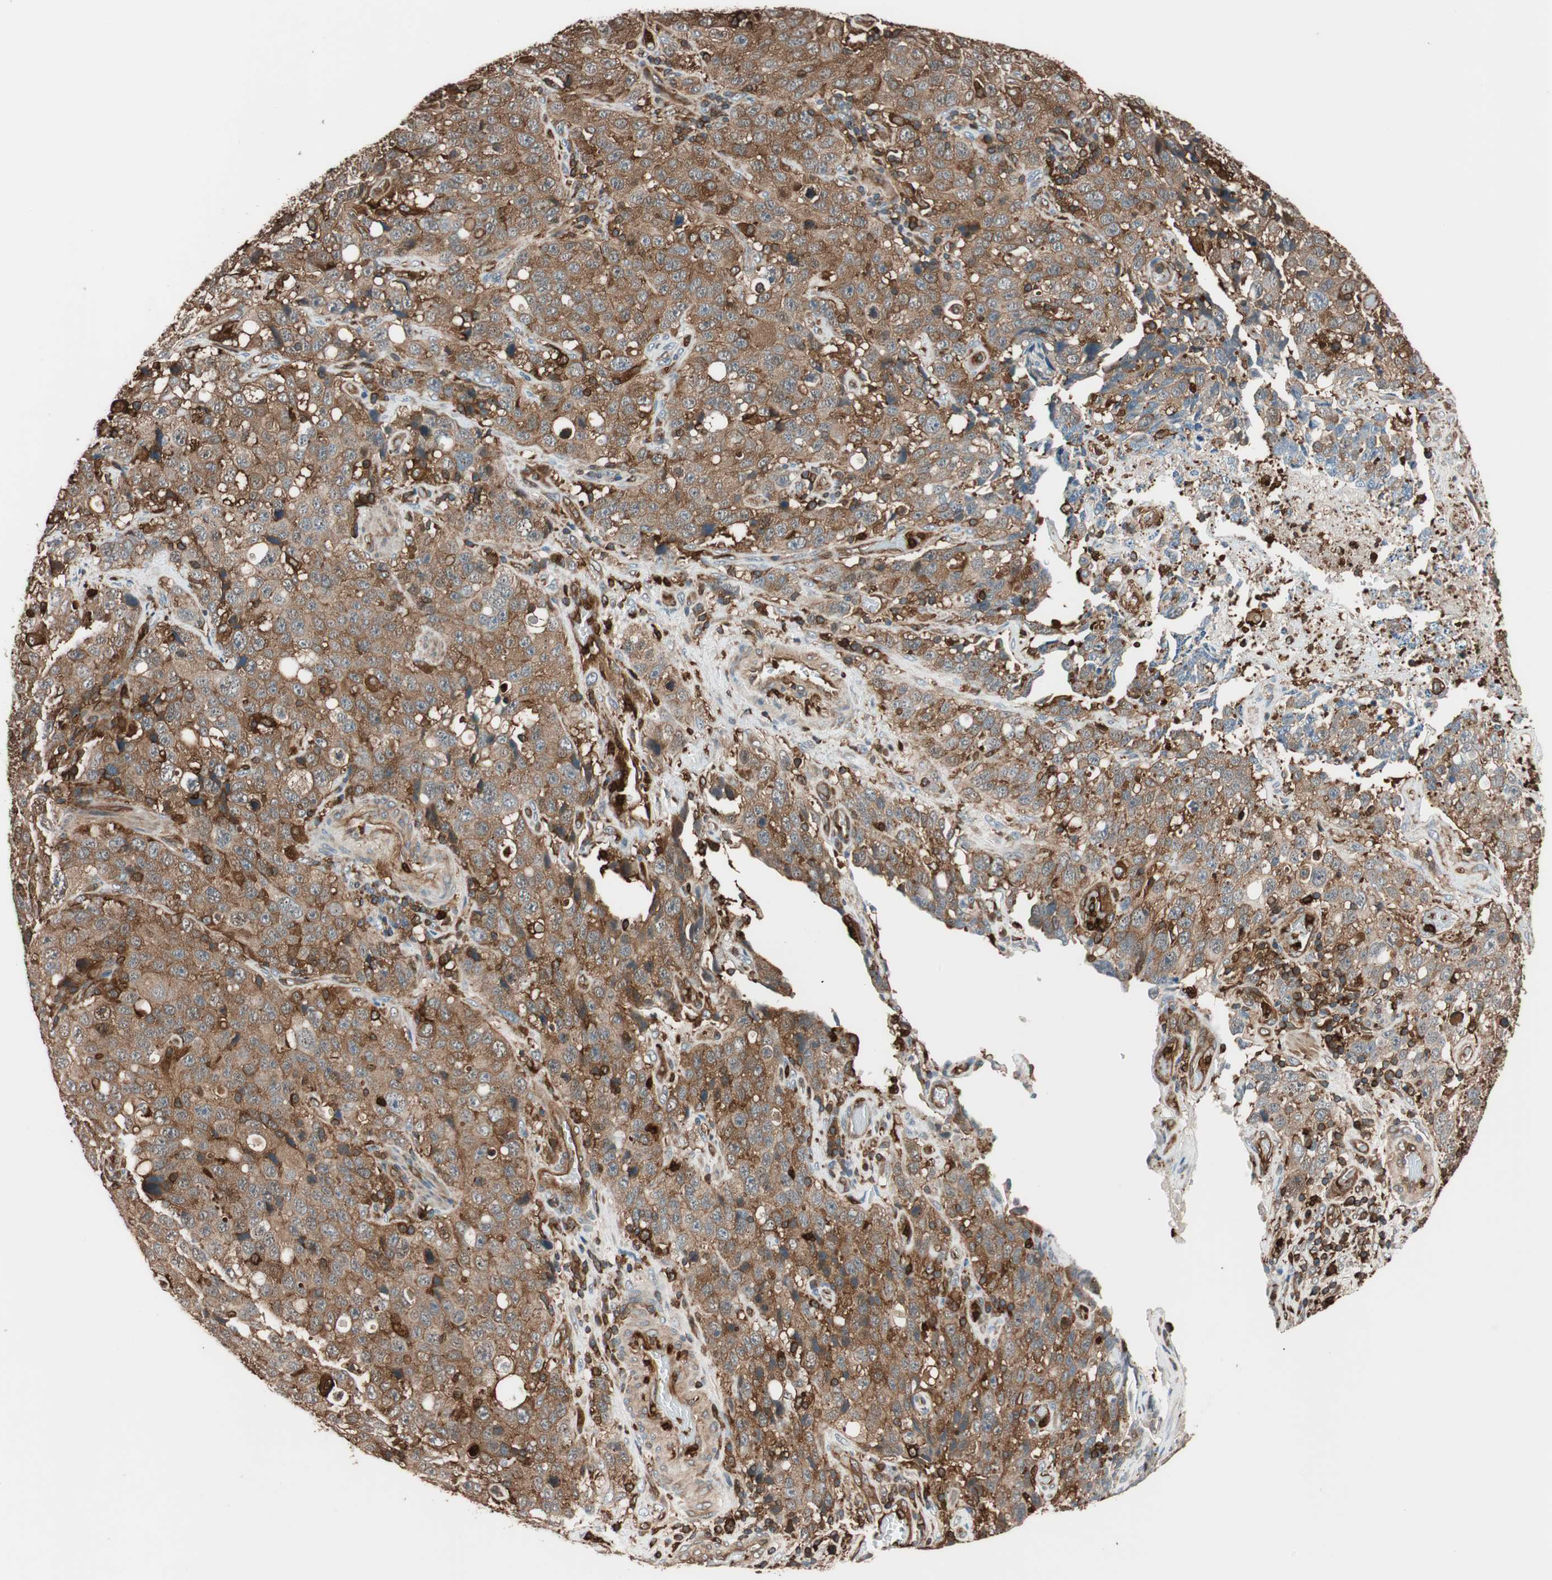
{"staining": {"intensity": "strong", "quantity": ">75%", "location": "cytoplasmic/membranous"}, "tissue": "stomach cancer", "cell_type": "Tumor cells", "image_type": "cancer", "snomed": [{"axis": "morphology", "description": "Normal tissue, NOS"}, {"axis": "morphology", "description": "Adenocarcinoma, NOS"}, {"axis": "topography", "description": "Stomach"}], "caption": "Immunohistochemistry (IHC) of stomach cancer exhibits high levels of strong cytoplasmic/membranous positivity in about >75% of tumor cells.", "gene": "VASP", "patient": {"sex": "male", "age": 48}}